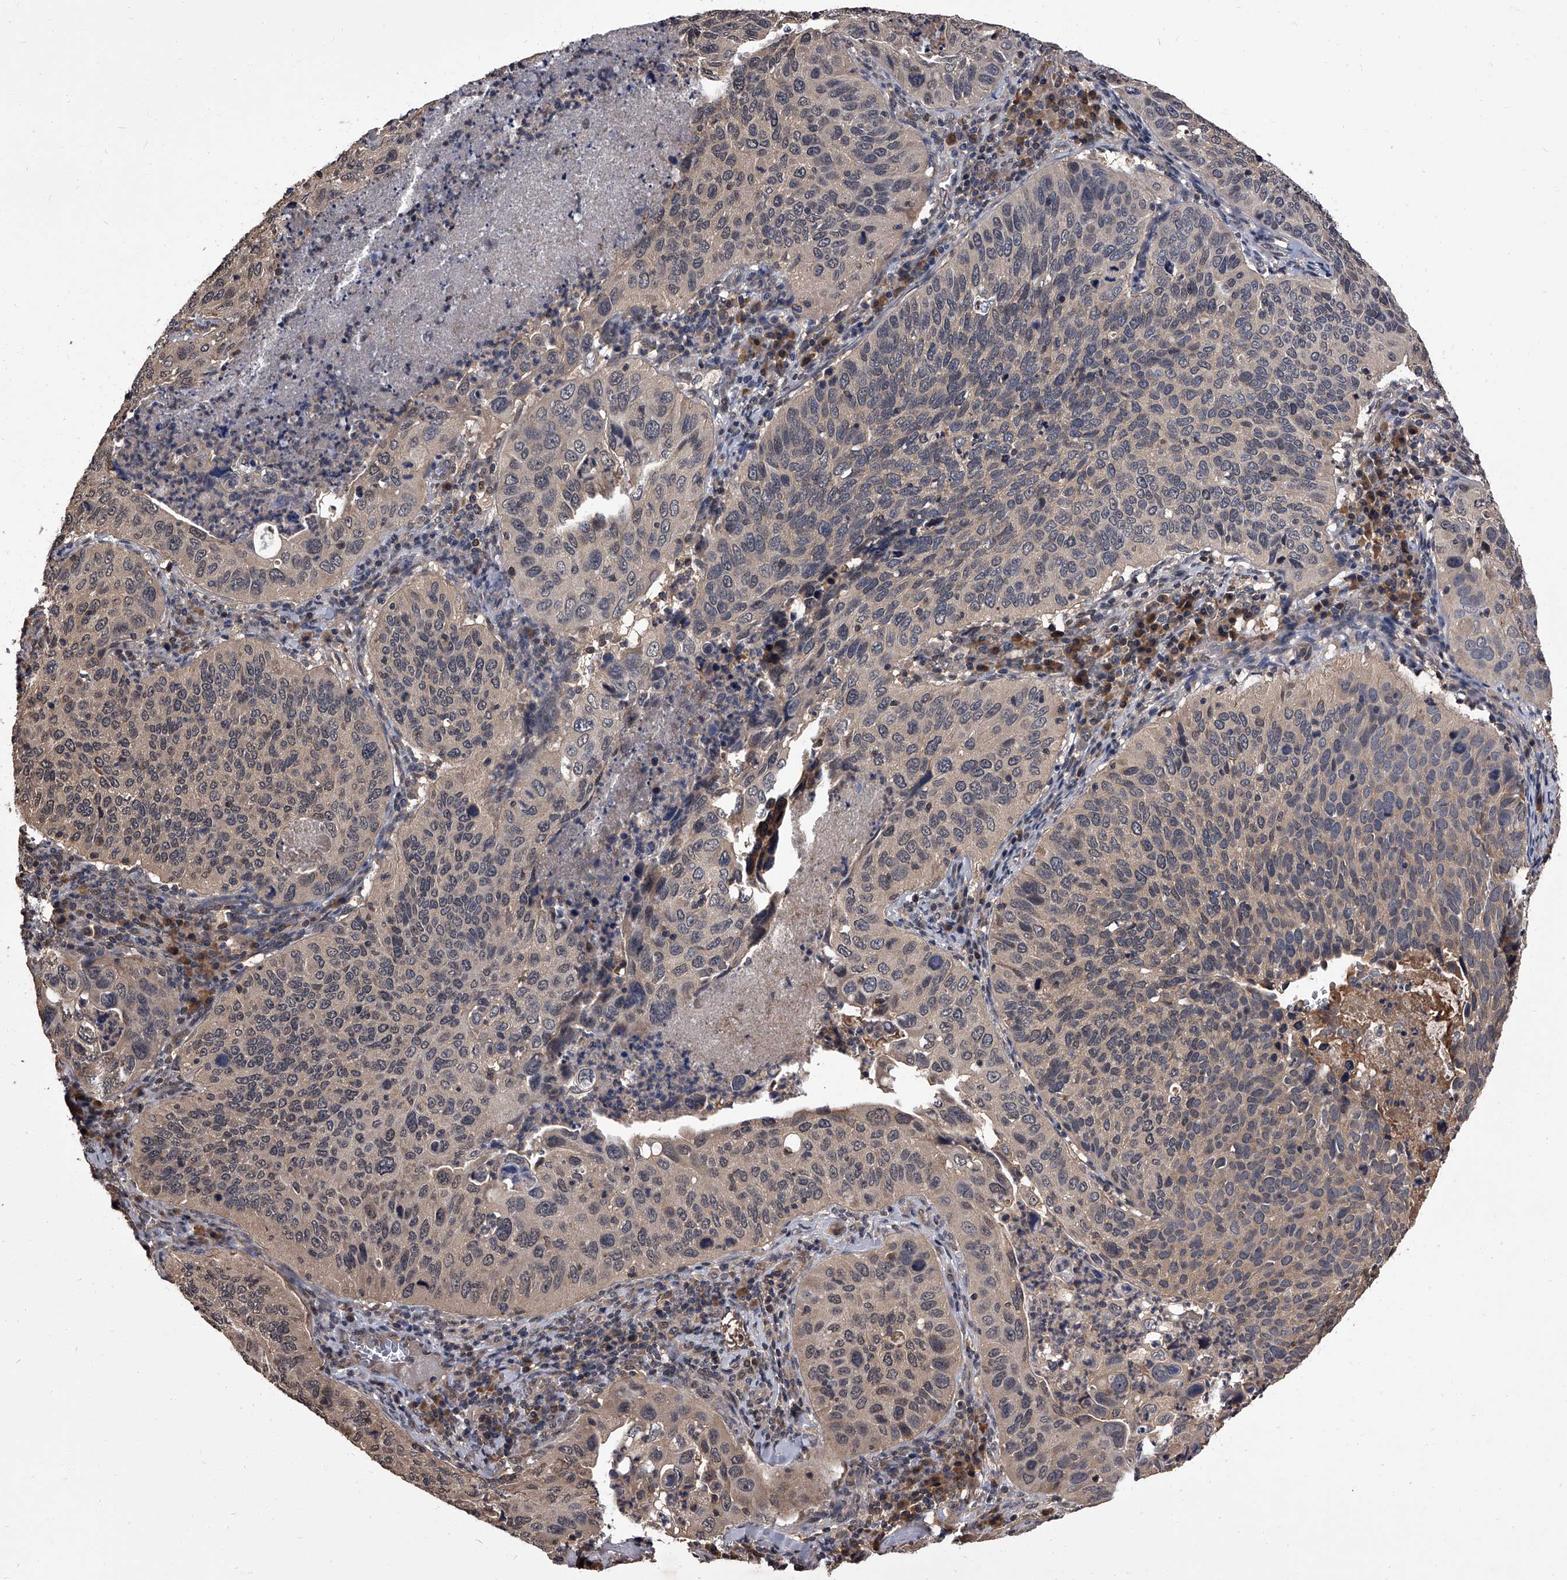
{"staining": {"intensity": "weak", "quantity": "<25%", "location": "nuclear"}, "tissue": "cervical cancer", "cell_type": "Tumor cells", "image_type": "cancer", "snomed": [{"axis": "morphology", "description": "Squamous cell carcinoma, NOS"}, {"axis": "topography", "description": "Cervix"}], "caption": "An image of human cervical squamous cell carcinoma is negative for staining in tumor cells. (Brightfield microscopy of DAB immunohistochemistry at high magnification).", "gene": "SLC18B1", "patient": {"sex": "female", "age": 38}}